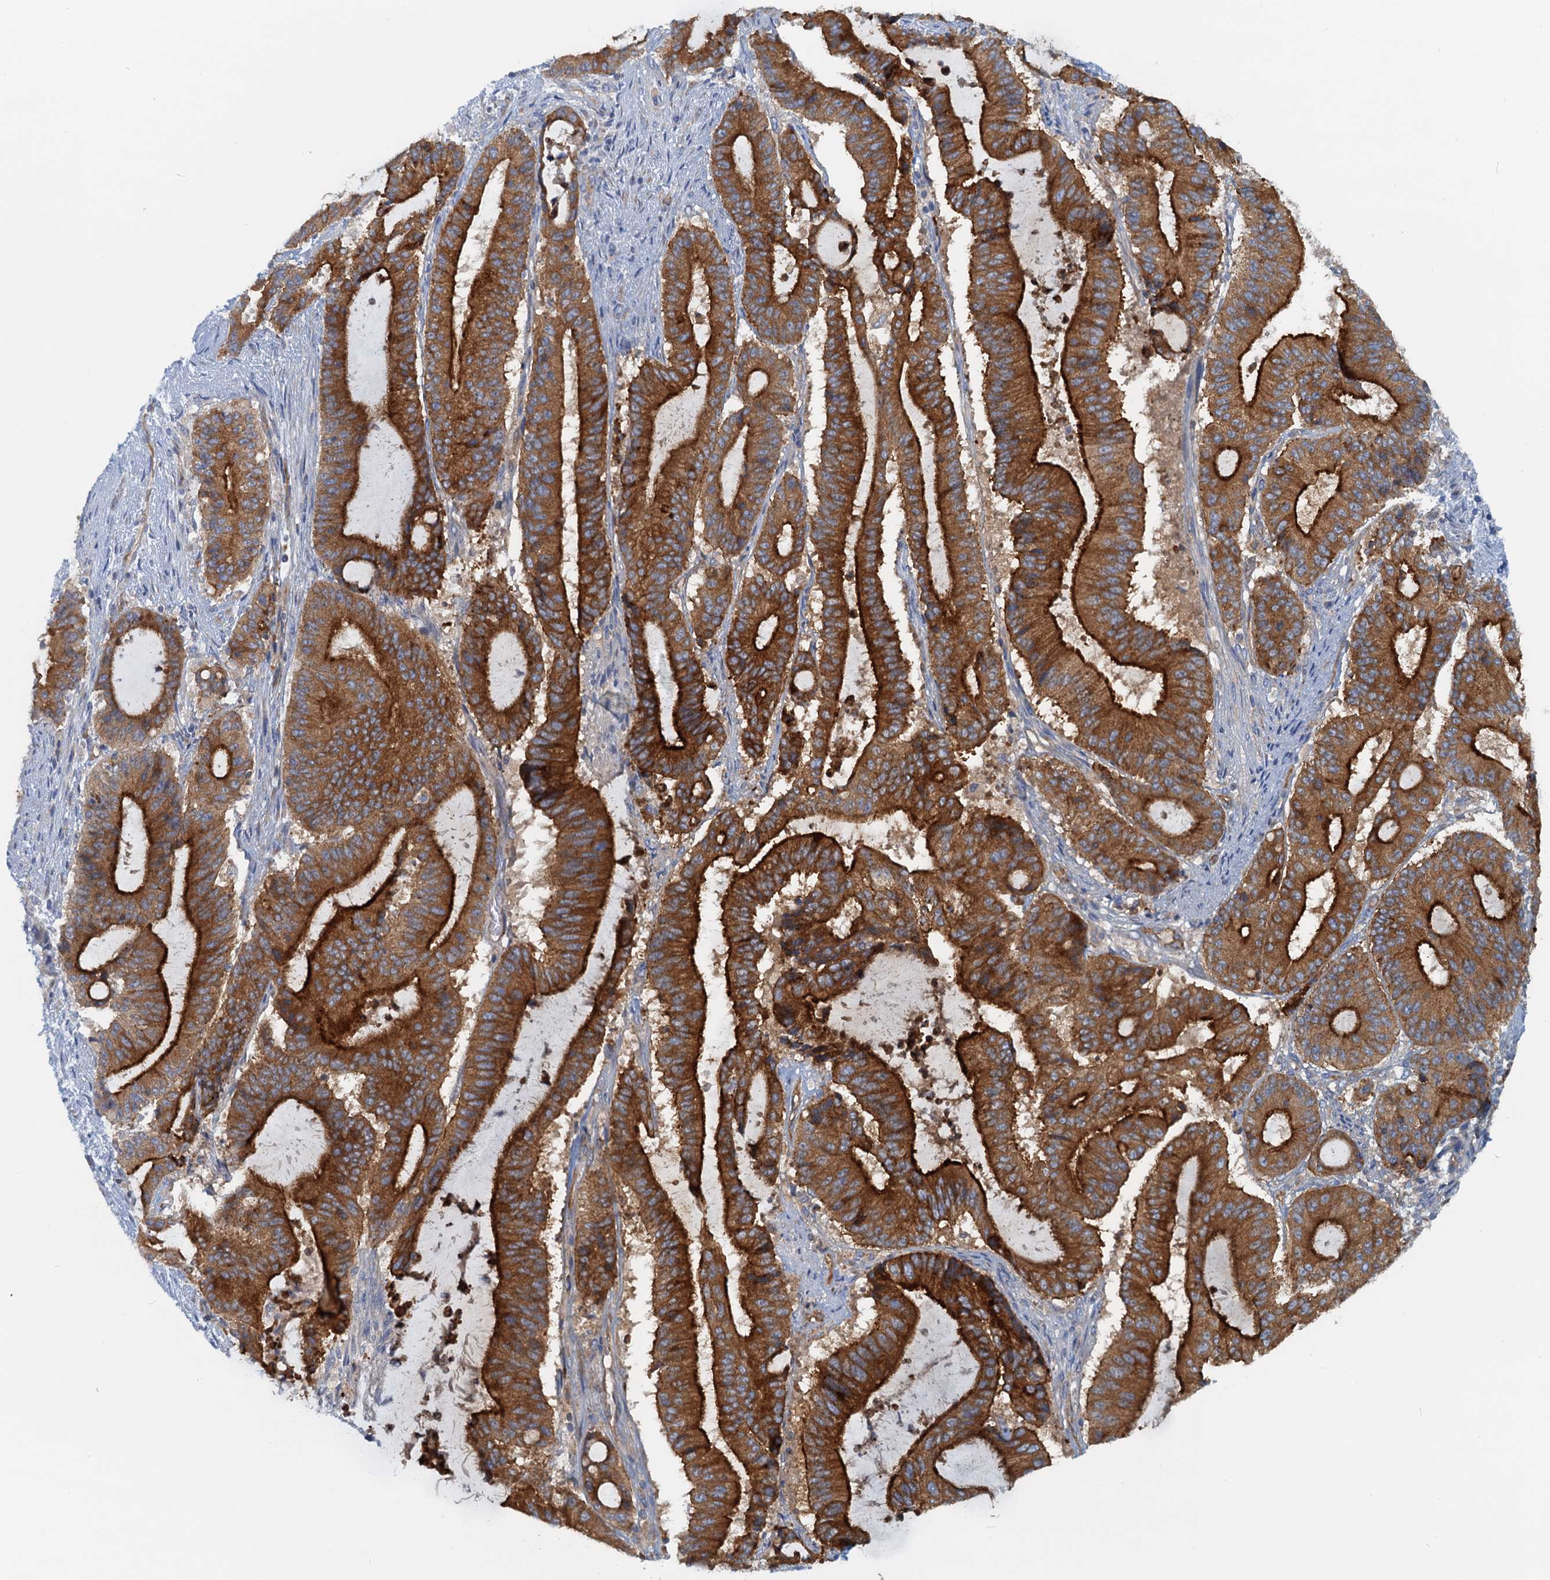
{"staining": {"intensity": "strong", "quantity": ">75%", "location": "cytoplasmic/membranous"}, "tissue": "liver cancer", "cell_type": "Tumor cells", "image_type": "cancer", "snomed": [{"axis": "morphology", "description": "Normal tissue, NOS"}, {"axis": "morphology", "description": "Cholangiocarcinoma"}, {"axis": "topography", "description": "Liver"}, {"axis": "topography", "description": "Peripheral nerve tissue"}], "caption": "Immunohistochemical staining of liver cancer shows high levels of strong cytoplasmic/membranous positivity in approximately >75% of tumor cells.", "gene": "NIPAL3", "patient": {"sex": "female", "age": 73}}